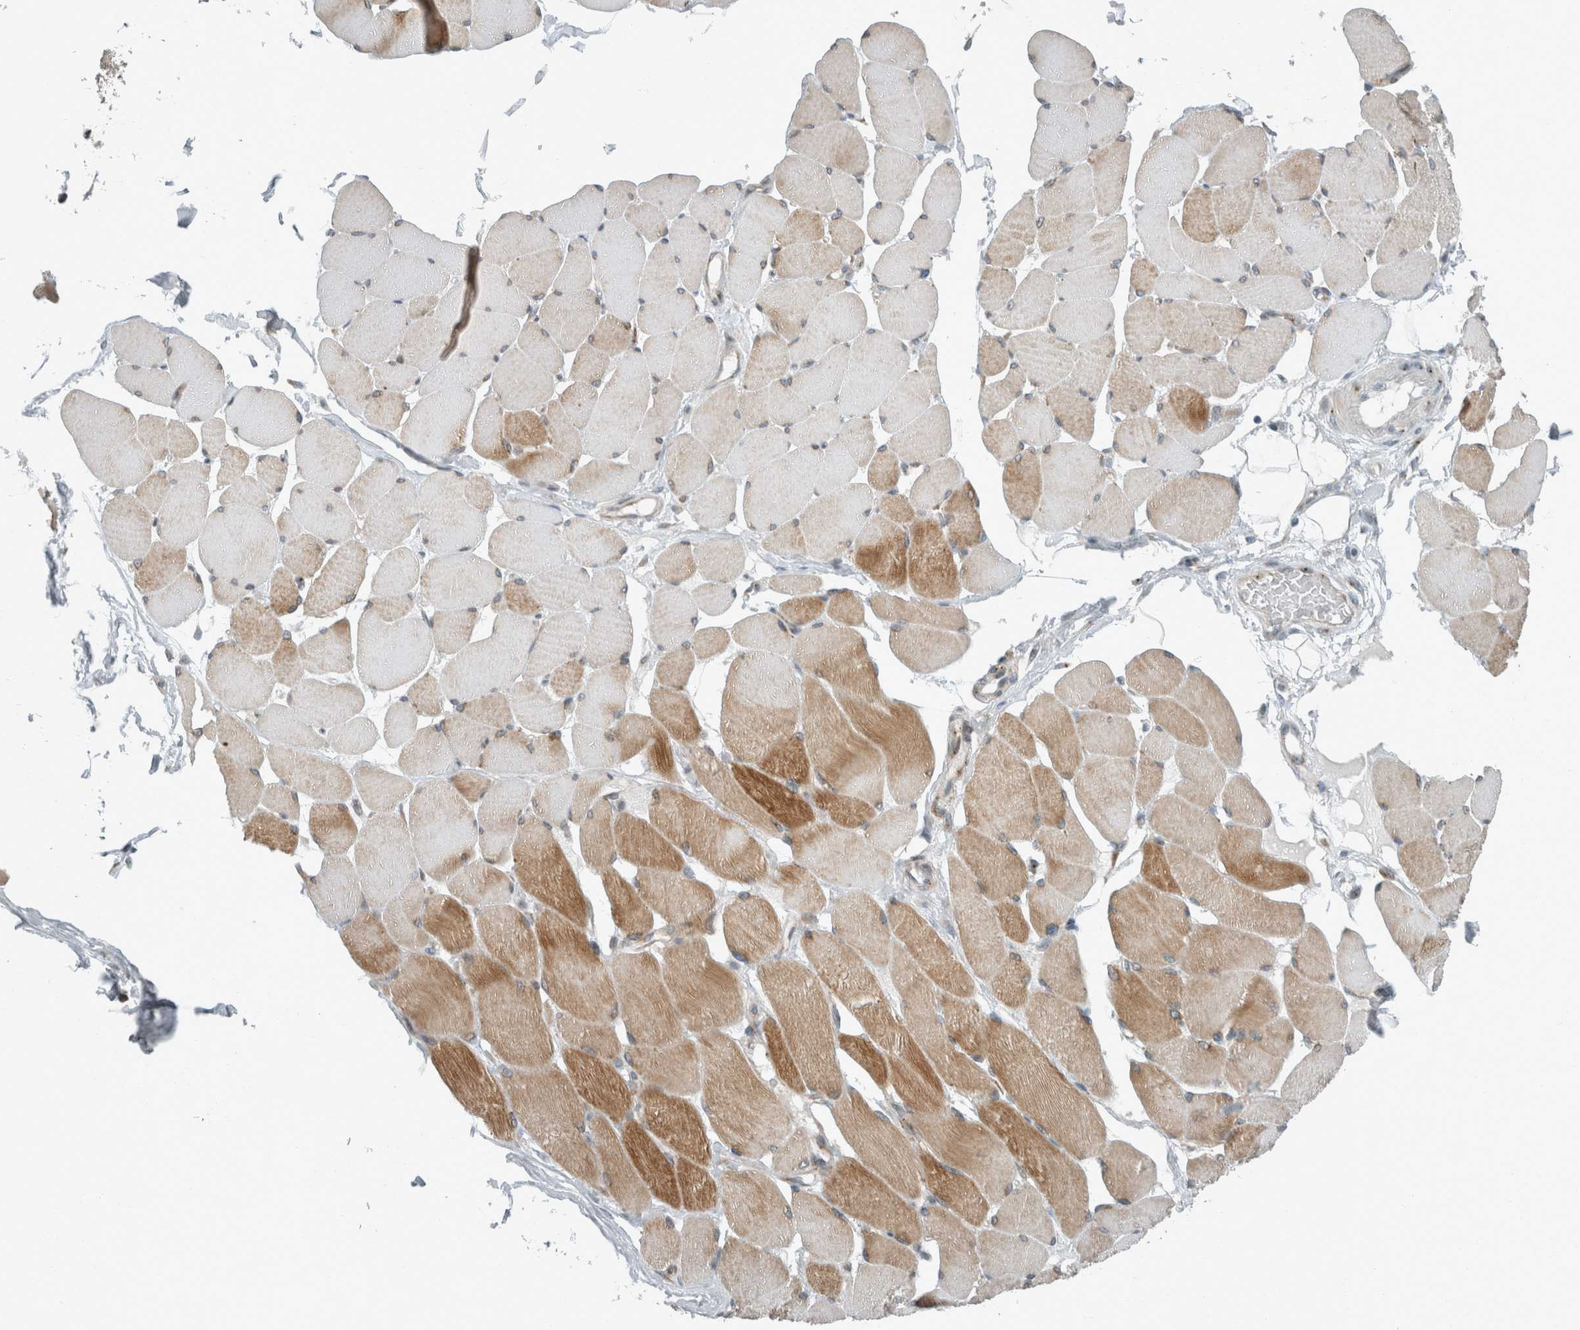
{"staining": {"intensity": "strong", "quantity": "<25%", "location": "cytoplasmic/membranous"}, "tissue": "skeletal muscle", "cell_type": "Myocytes", "image_type": "normal", "snomed": [{"axis": "morphology", "description": "Normal tissue, NOS"}, {"axis": "topography", "description": "Skin"}, {"axis": "topography", "description": "Skeletal muscle"}], "caption": "Human skeletal muscle stained with a brown dye exhibits strong cytoplasmic/membranous positive expression in approximately <25% of myocytes.", "gene": "KIF1C", "patient": {"sex": "male", "age": 83}}